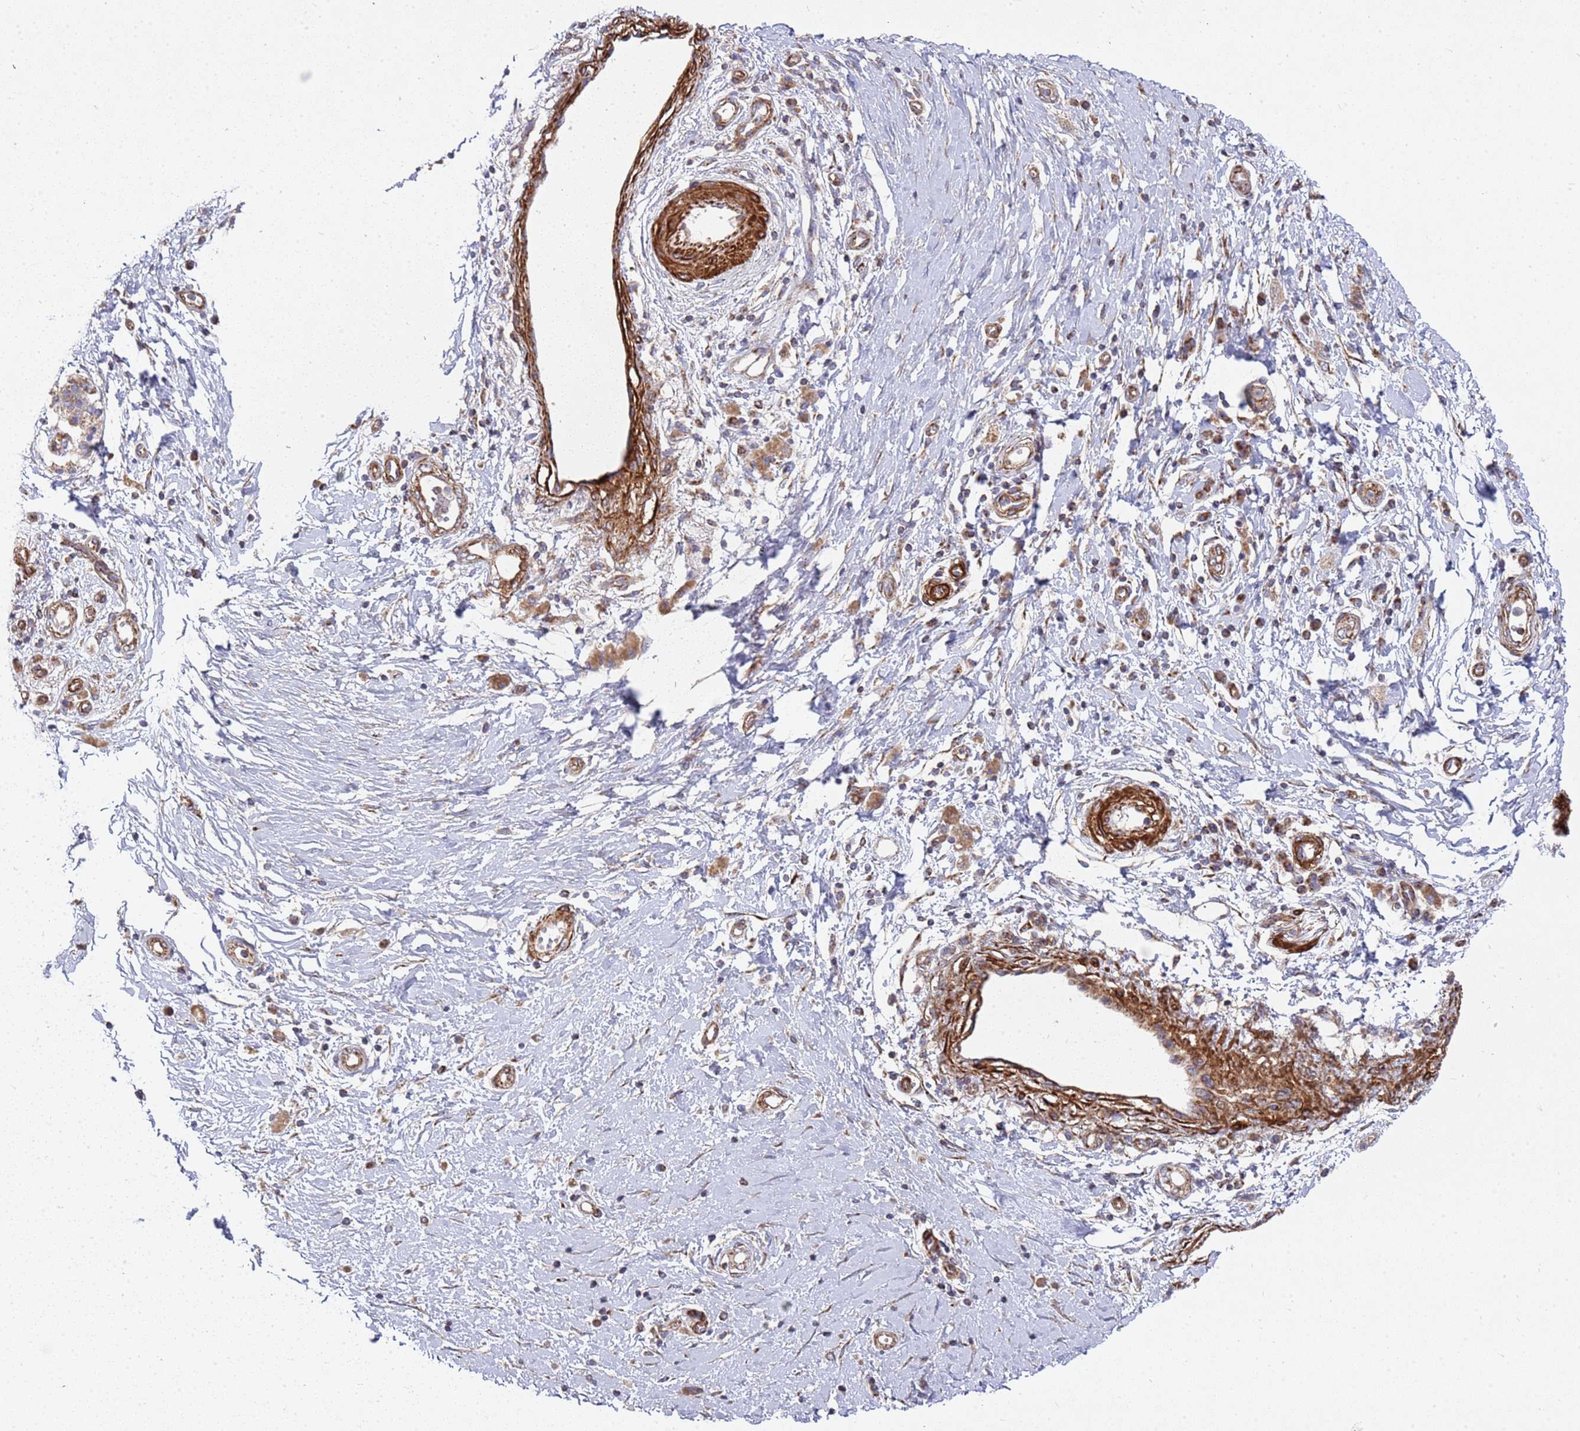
{"staining": {"intensity": "weak", "quantity": "<25%", "location": "cytoplasmic/membranous"}, "tissue": "pancreatic cancer", "cell_type": "Tumor cells", "image_type": "cancer", "snomed": [{"axis": "morphology", "description": "Adenocarcinoma, NOS"}, {"axis": "topography", "description": "Pancreas"}], "caption": "A micrograph of pancreatic cancer (adenocarcinoma) stained for a protein reveals no brown staining in tumor cells.", "gene": "WDFY3", "patient": {"sex": "male", "age": 68}}